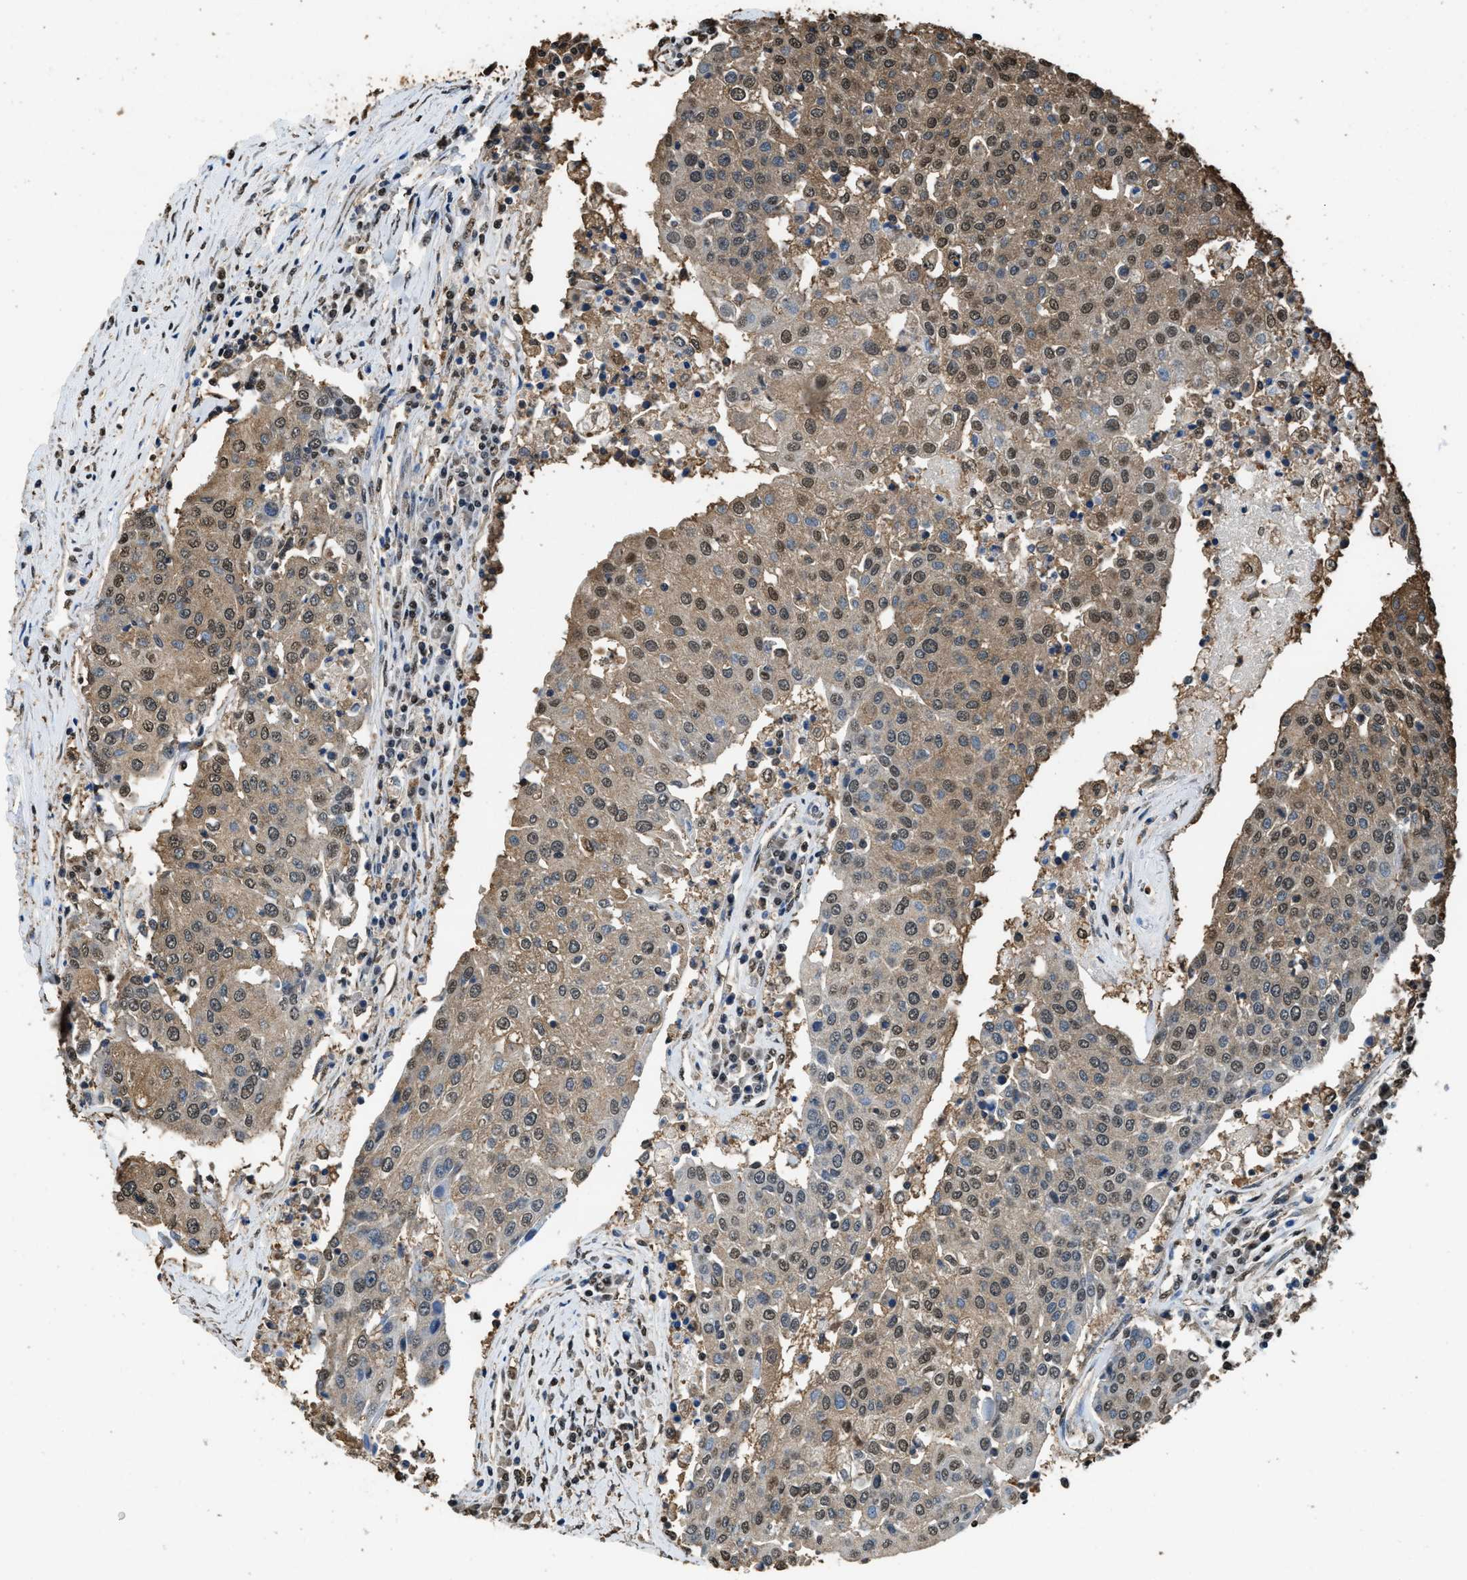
{"staining": {"intensity": "moderate", "quantity": ">75%", "location": "cytoplasmic/membranous,nuclear"}, "tissue": "urothelial cancer", "cell_type": "Tumor cells", "image_type": "cancer", "snomed": [{"axis": "morphology", "description": "Urothelial carcinoma, High grade"}, {"axis": "topography", "description": "Urinary bladder"}], "caption": "IHC (DAB) staining of high-grade urothelial carcinoma exhibits moderate cytoplasmic/membranous and nuclear protein expression in about >75% of tumor cells.", "gene": "GAPDH", "patient": {"sex": "female", "age": 85}}